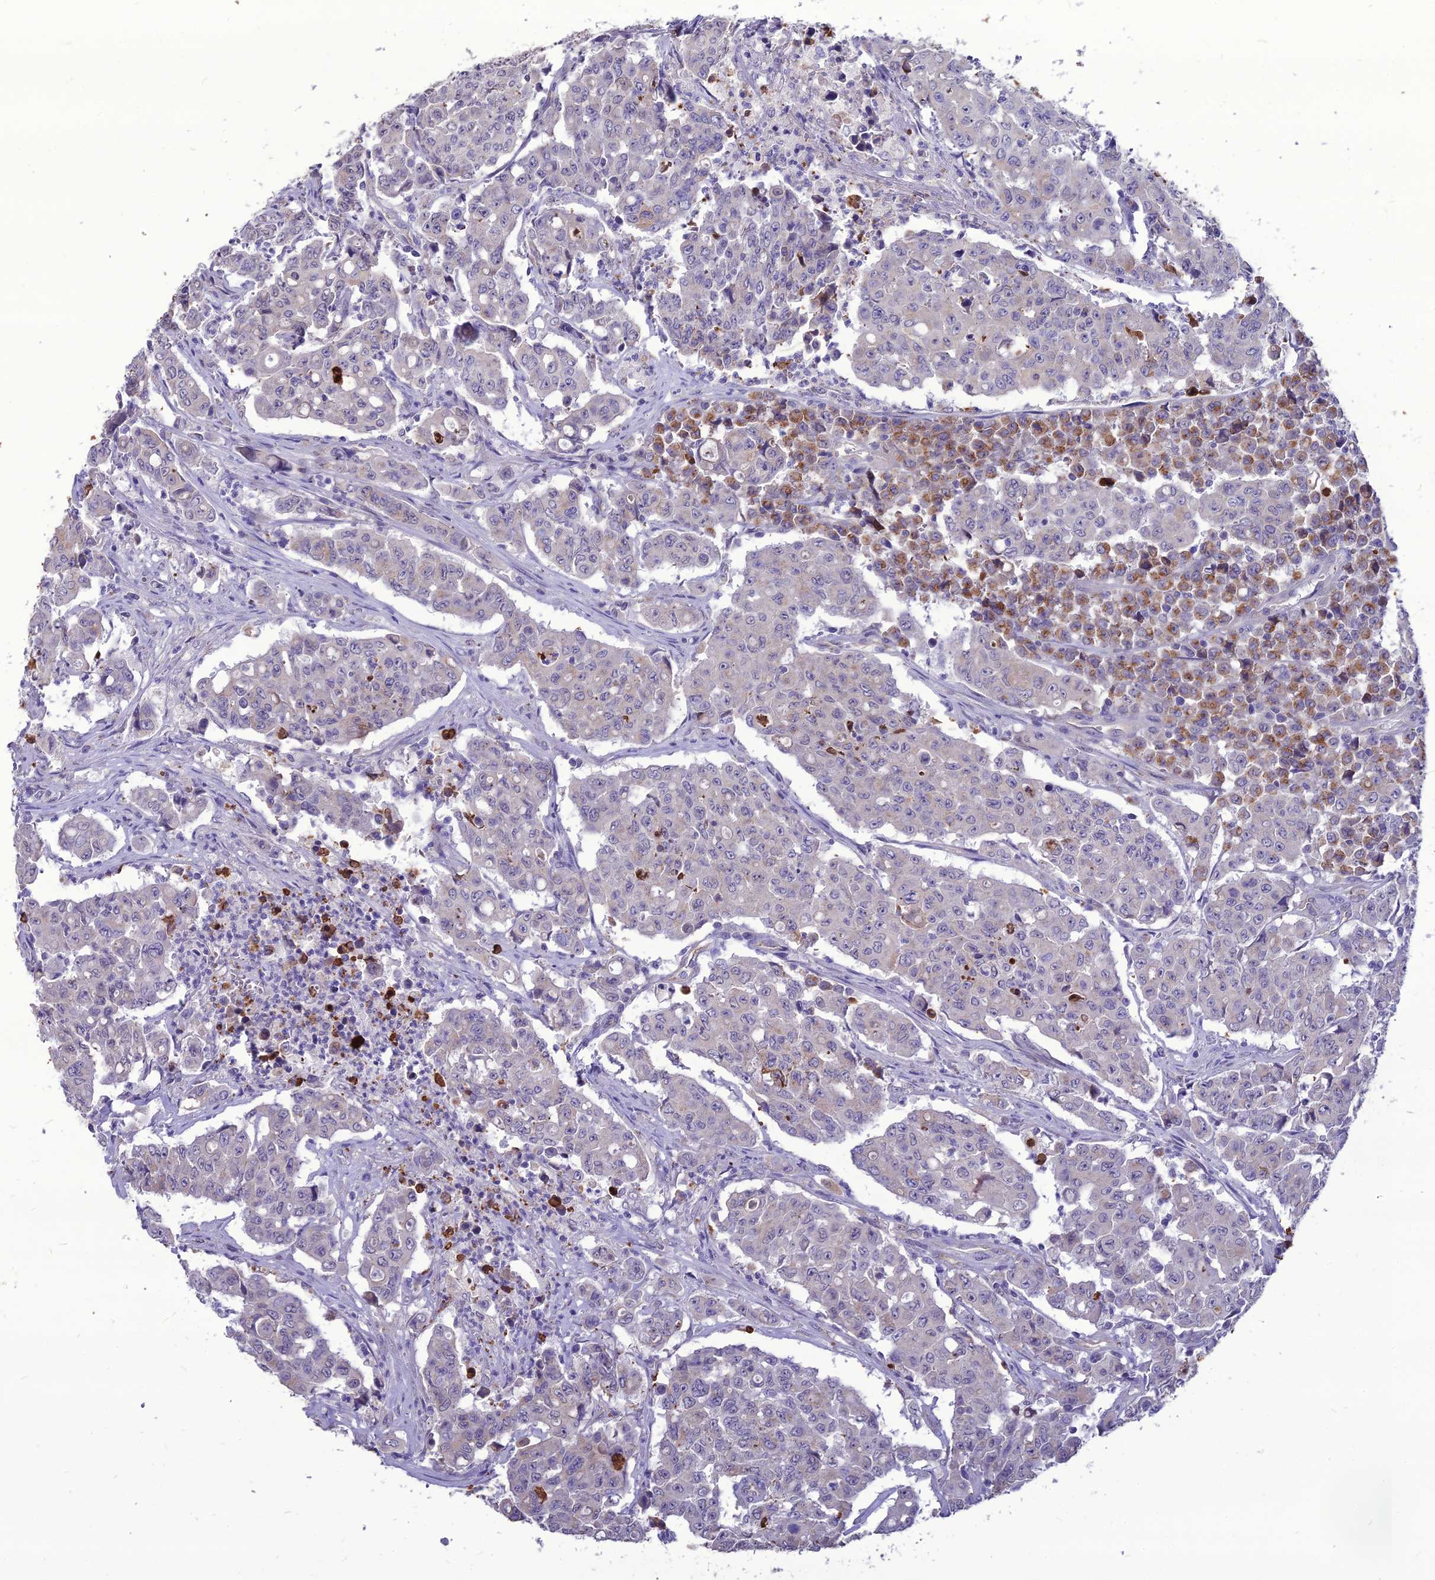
{"staining": {"intensity": "negative", "quantity": "none", "location": "none"}, "tissue": "colorectal cancer", "cell_type": "Tumor cells", "image_type": "cancer", "snomed": [{"axis": "morphology", "description": "Adenocarcinoma, NOS"}, {"axis": "topography", "description": "Colon"}], "caption": "Tumor cells show no significant staining in colorectal adenocarcinoma. (DAB immunohistochemistry, high magnification).", "gene": "PCED1B", "patient": {"sex": "male", "age": 51}}